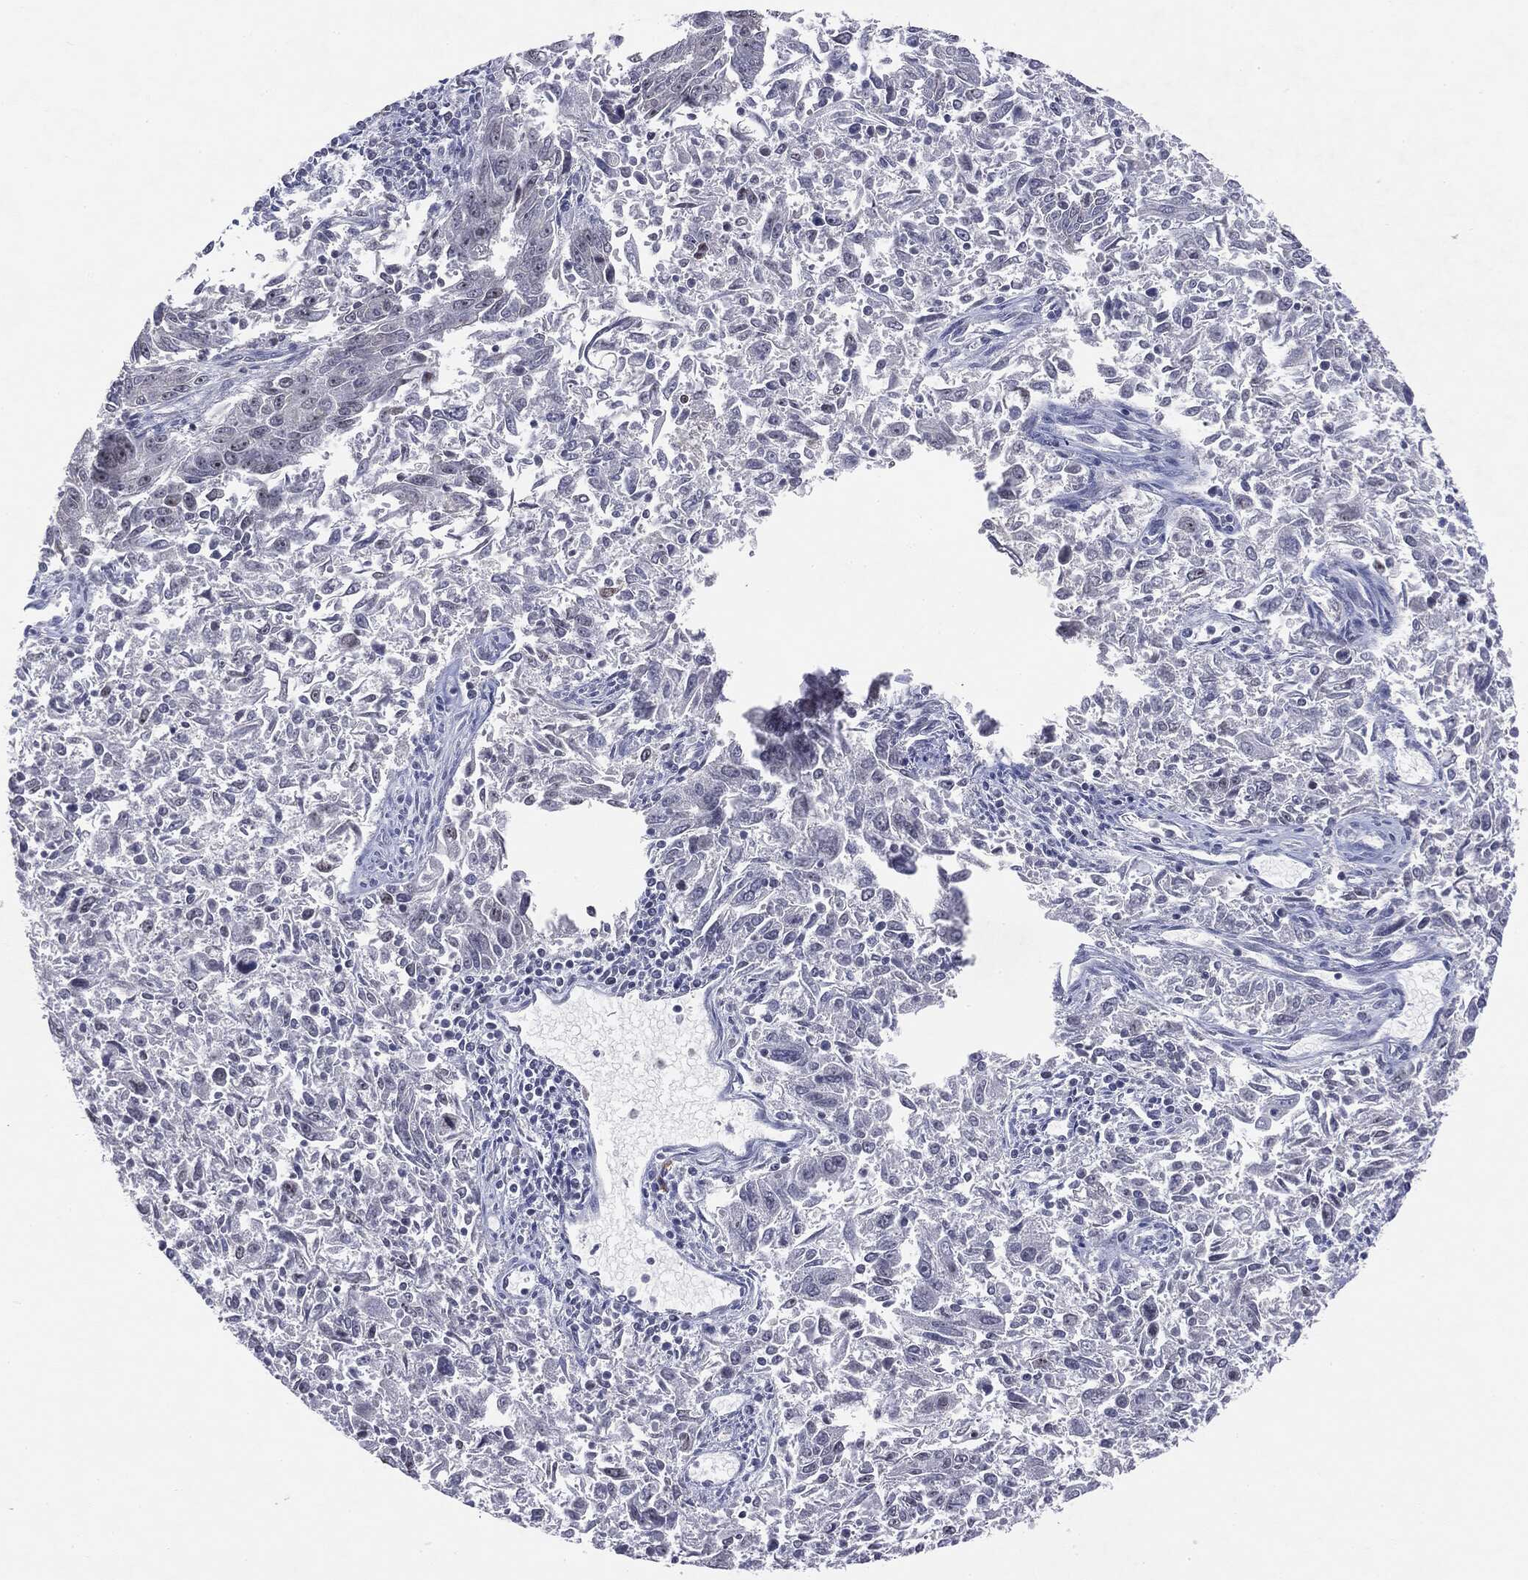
{"staining": {"intensity": "negative", "quantity": "none", "location": "none"}, "tissue": "endometrial cancer", "cell_type": "Tumor cells", "image_type": "cancer", "snomed": [{"axis": "morphology", "description": "Adenocarcinoma, NOS"}, {"axis": "topography", "description": "Endometrium"}], "caption": "This is an immunohistochemistry micrograph of human adenocarcinoma (endometrial). There is no expression in tumor cells.", "gene": "KIF2C", "patient": {"sex": "female", "age": 42}}